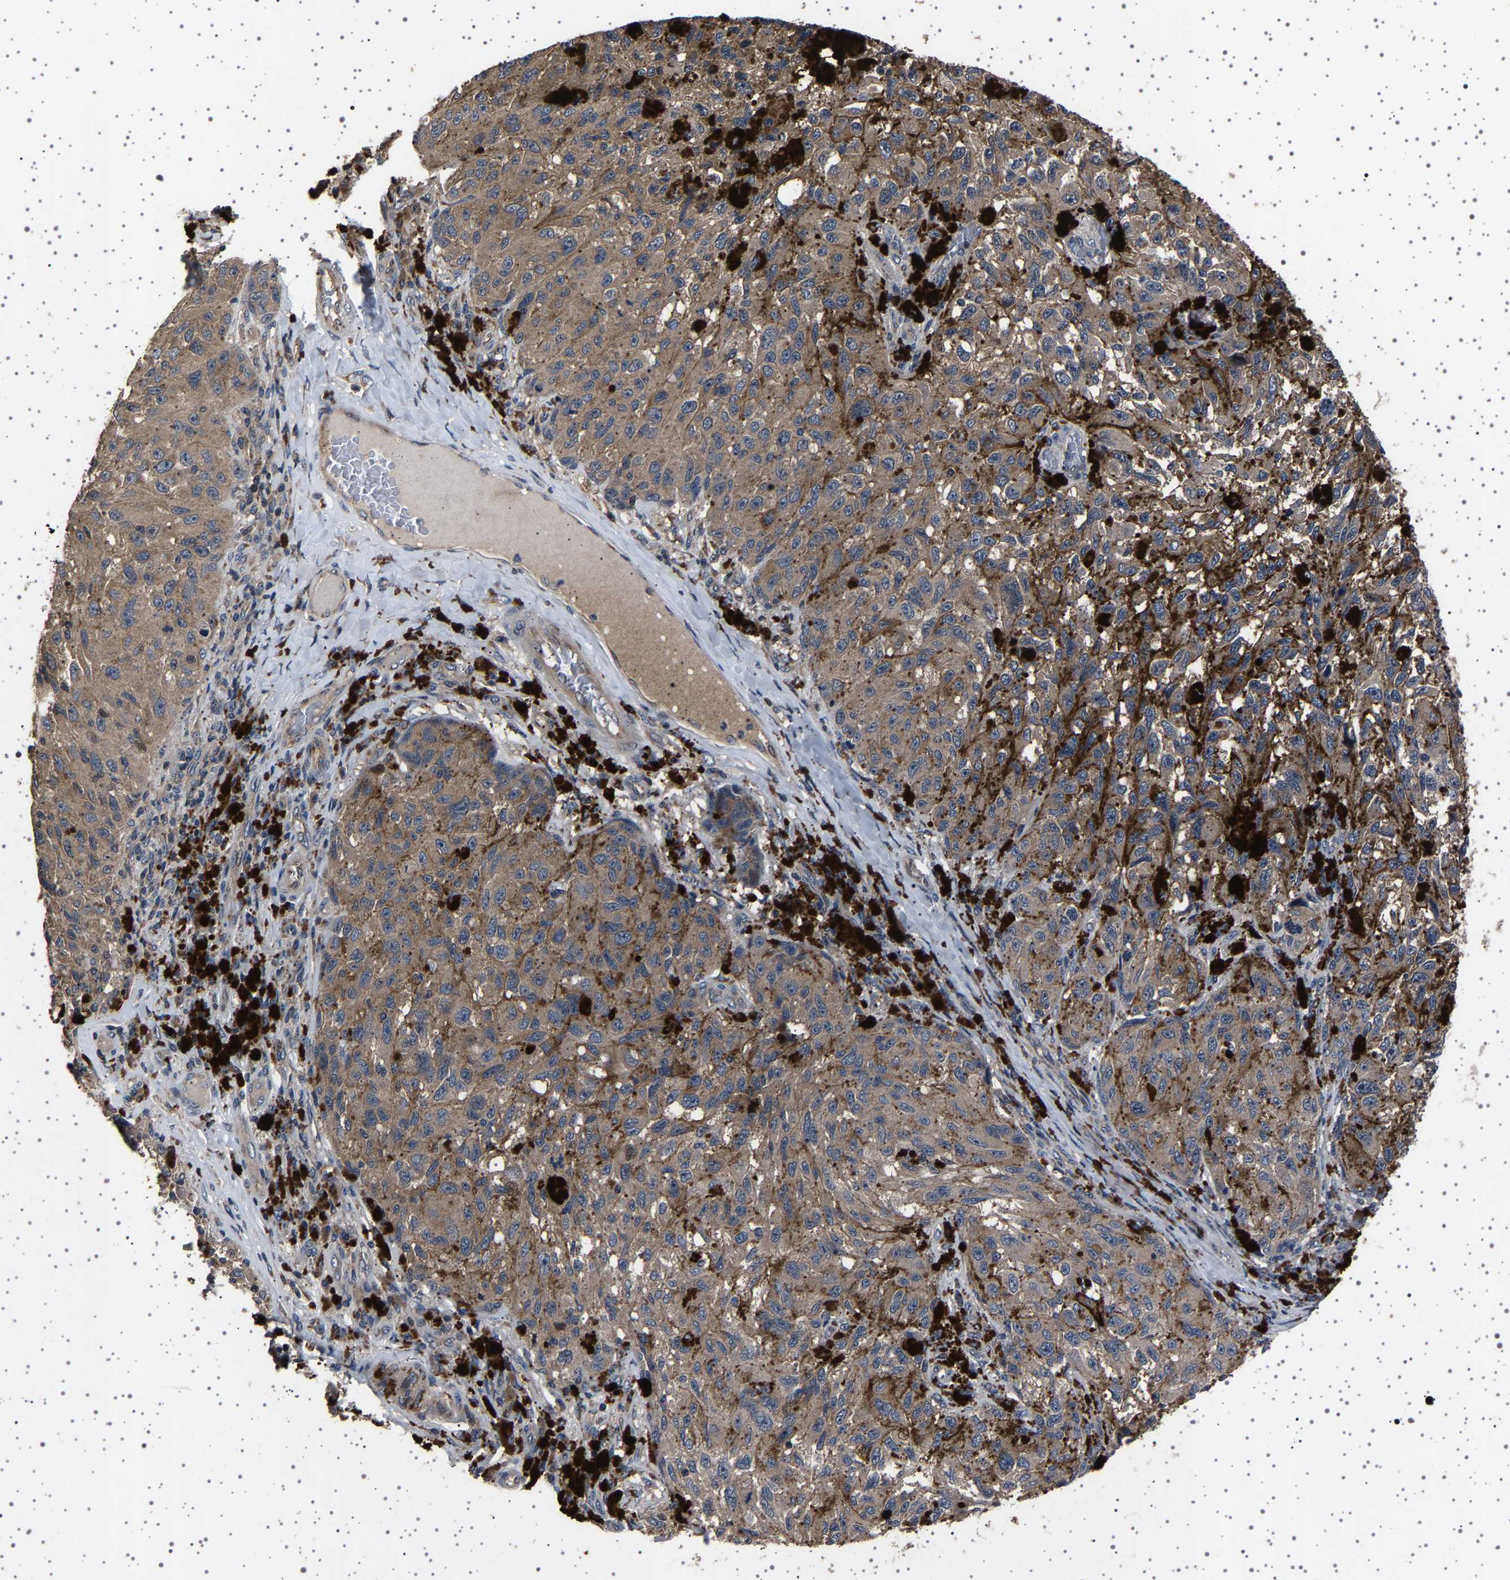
{"staining": {"intensity": "moderate", "quantity": ">75%", "location": "cytoplasmic/membranous"}, "tissue": "melanoma", "cell_type": "Tumor cells", "image_type": "cancer", "snomed": [{"axis": "morphology", "description": "Malignant melanoma, NOS"}, {"axis": "topography", "description": "Skin"}], "caption": "Malignant melanoma stained with a brown dye displays moderate cytoplasmic/membranous positive staining in approximately >75% of tumor cells.", "gene": "NCKAP1", "patient": {"sex": "female", "age": 73}}